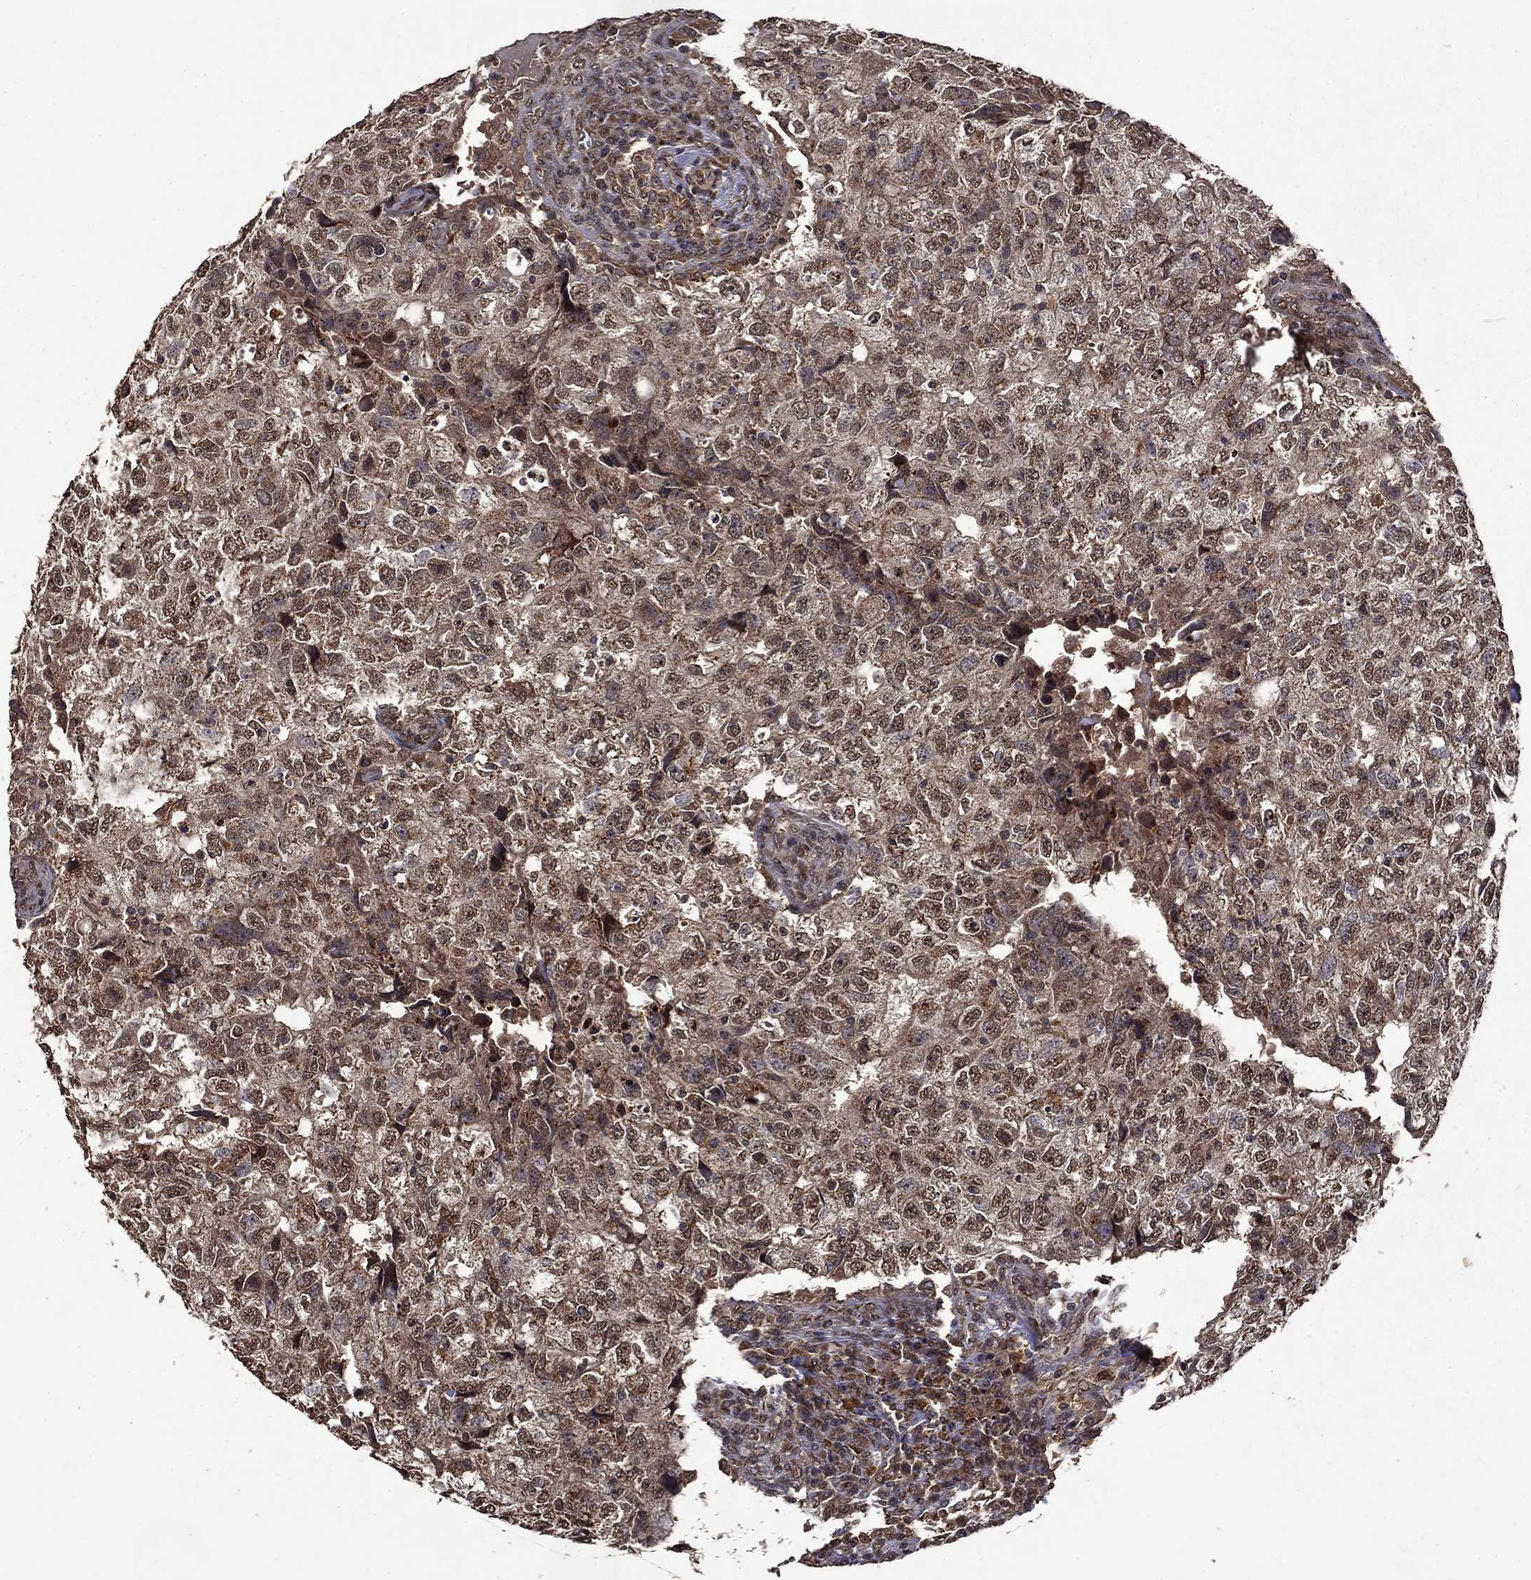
{"staining": {"intensity": "moderate", "quantity": ">75%", "location": "cytoplasmic/membranous"}, "tissue": "breast cancer", "cell_type": "Tumor cells", "image_type": "cancer", "snomed": [{"axis": "morphology", "description": "Duct carcinoma"}, {"axis": "topography", "description": "Breast"}], "caption": "Protein expression analysis of breast cancer (infiltrating ductal carcinoma) exhibits moderate cytoplasmic/membranous expression in about >75% of tumor cells.", "gene": "ITM2B", "patient": {"sex": "female", "age": 30}}